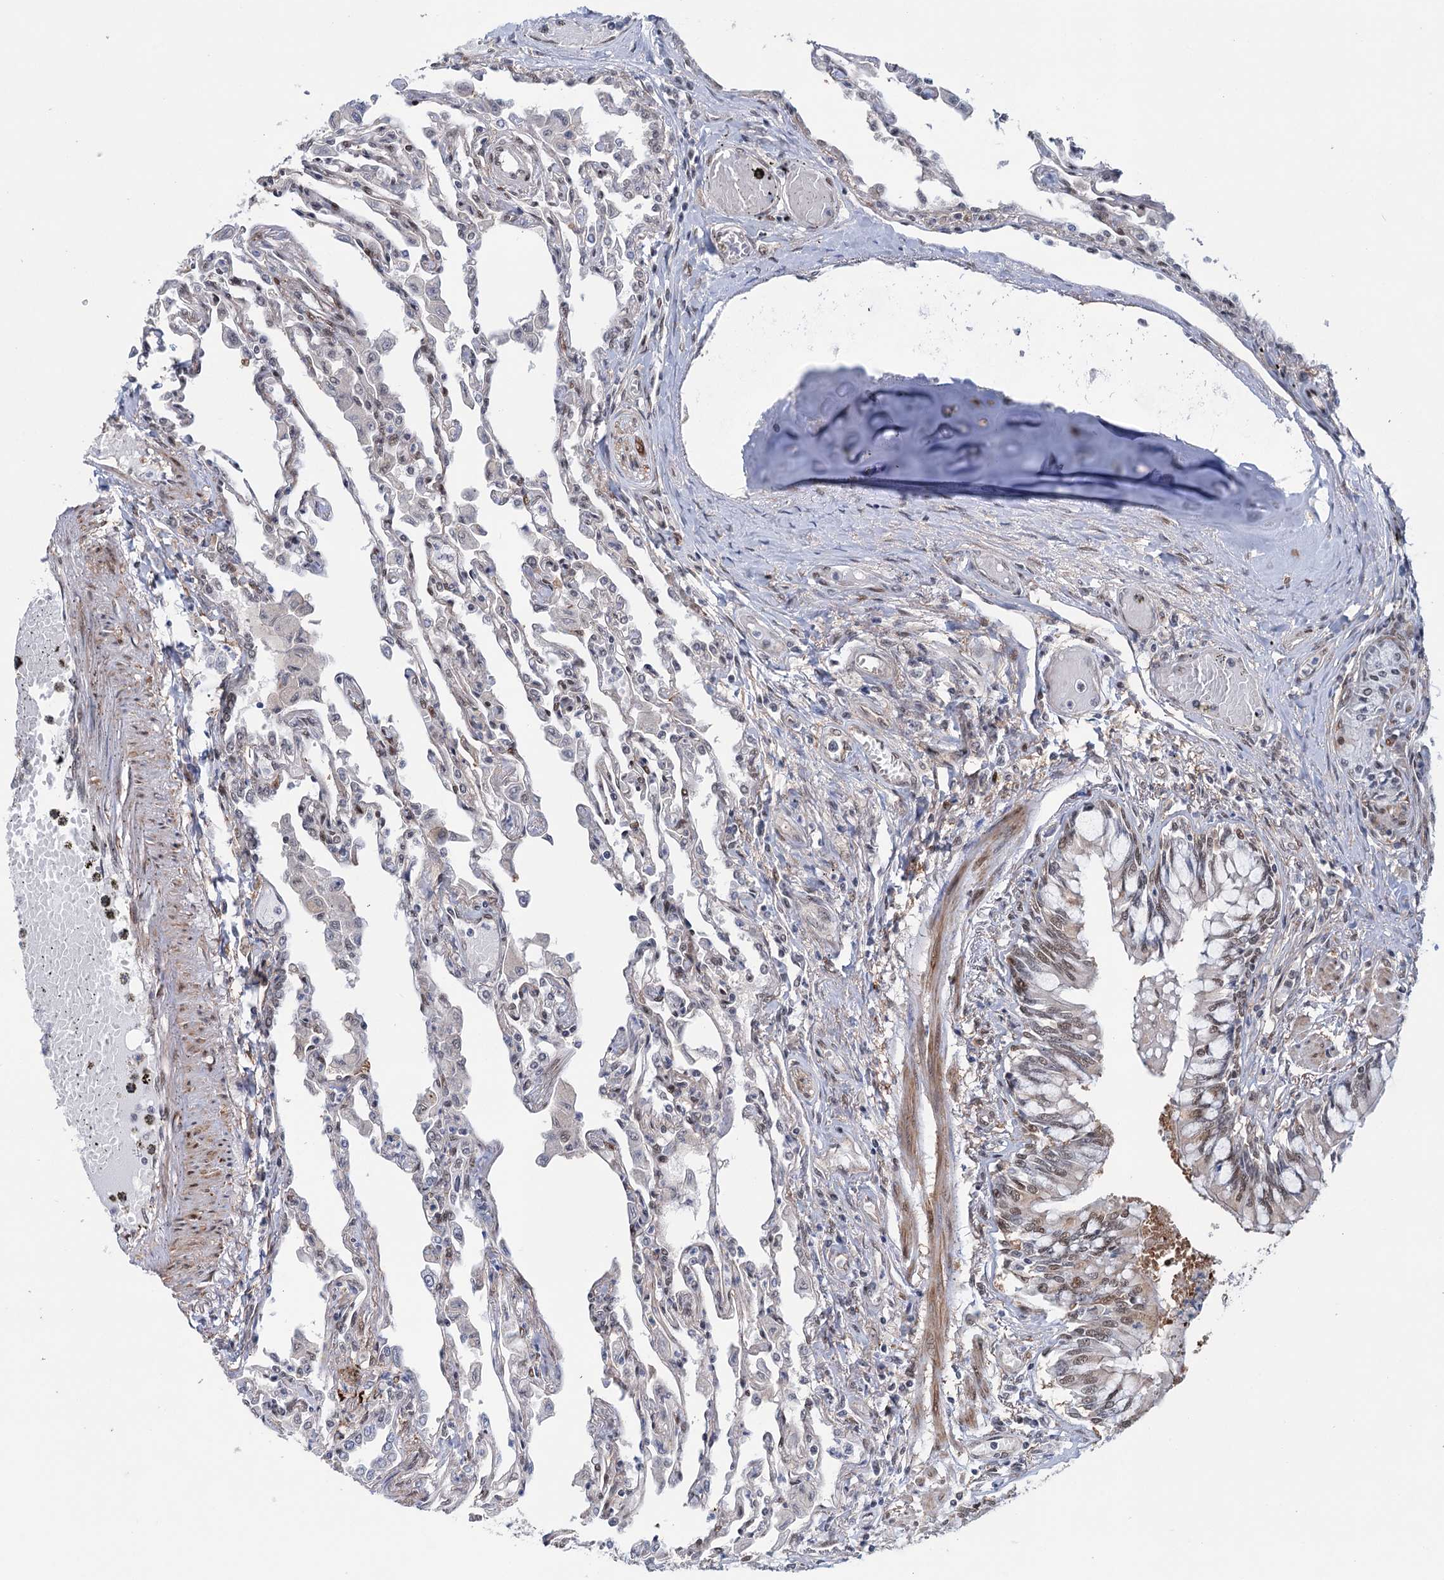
{"staining": {"intensity": "negative", "quantity": "none", "location": "none"}, "tissue": "lung", "cell_type": "Alveolar cells", "image_type": "normal", "snomed": [{"axis": "morphology", "description": "Normal tissue, NOS"}, {"axis": "topography", "description": "Bronchus"}, {"axis": "topography", "description": "Lung"}], "caption": "Alveolar cells are negative for protein expression in unremarkable human lung. (DAB IHC with hematoxylin counter stain).", "gene": "FAM53A", "patient": {"sex": "female", "age": 49}}